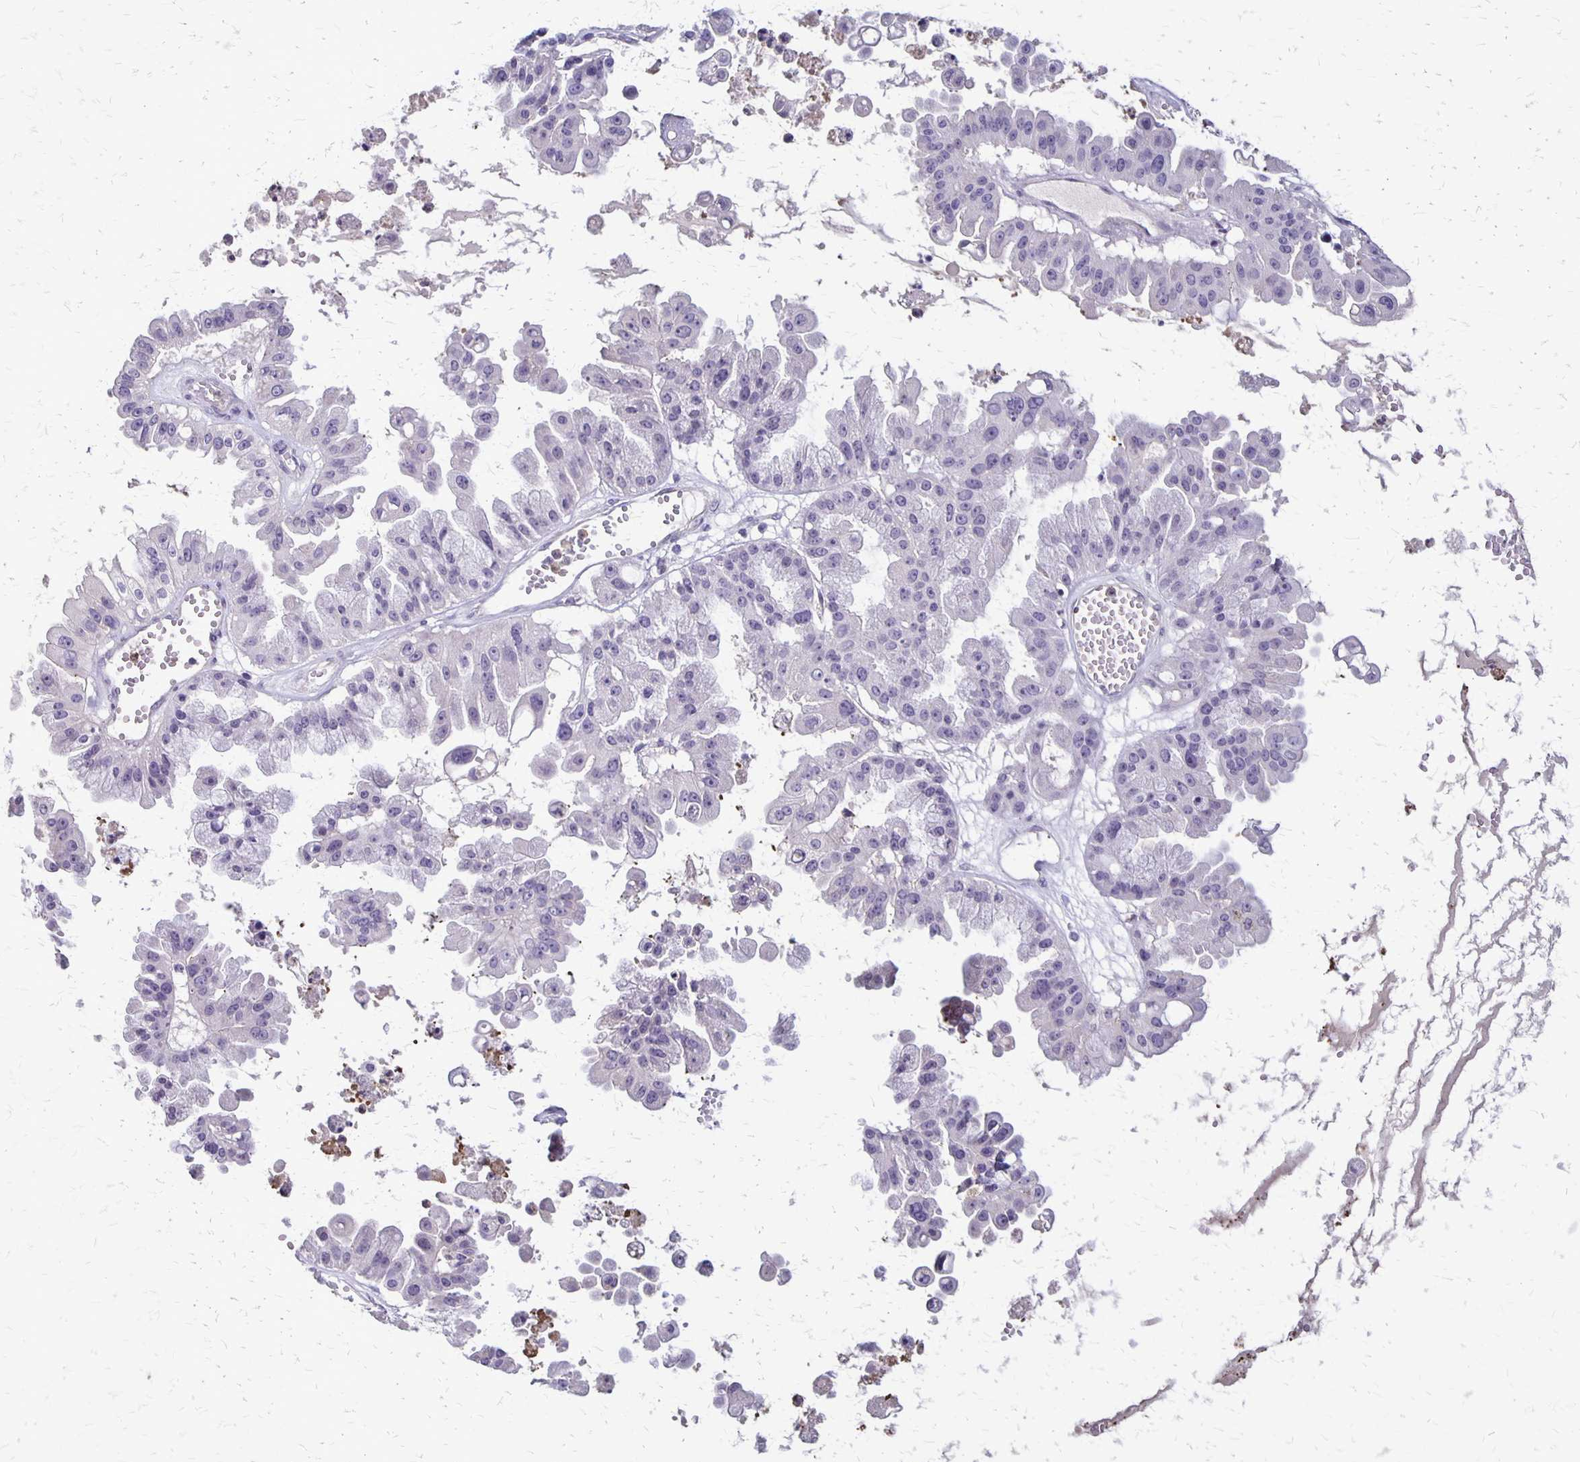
{"staining": {"intensity": "negative", "quantity": "none", "location": "none"}, "tissue": "ovarian cancer", "cell_type": "Tumor cells", "image_type": "cancer", "snomed": [{"axis": "morphology", "description": "Cystadenocarcinoma, serous, NOS"}, {"axis": "topography", "description": "Ovary"}], "caption": "Immunohistochemistry (IHC) image of neoplastic tissue: serous cystadenocarcinoma (ovarian) stained with DAB demonstrates no significant protein staining in tumor cells. (DAB (3,3'-diaminobenzidine) immunohistochemistry (IHC) with hematoxylin counter stain).", "gene": "SEPTIN5", "patient": {"sex": "female", "age": 56}}